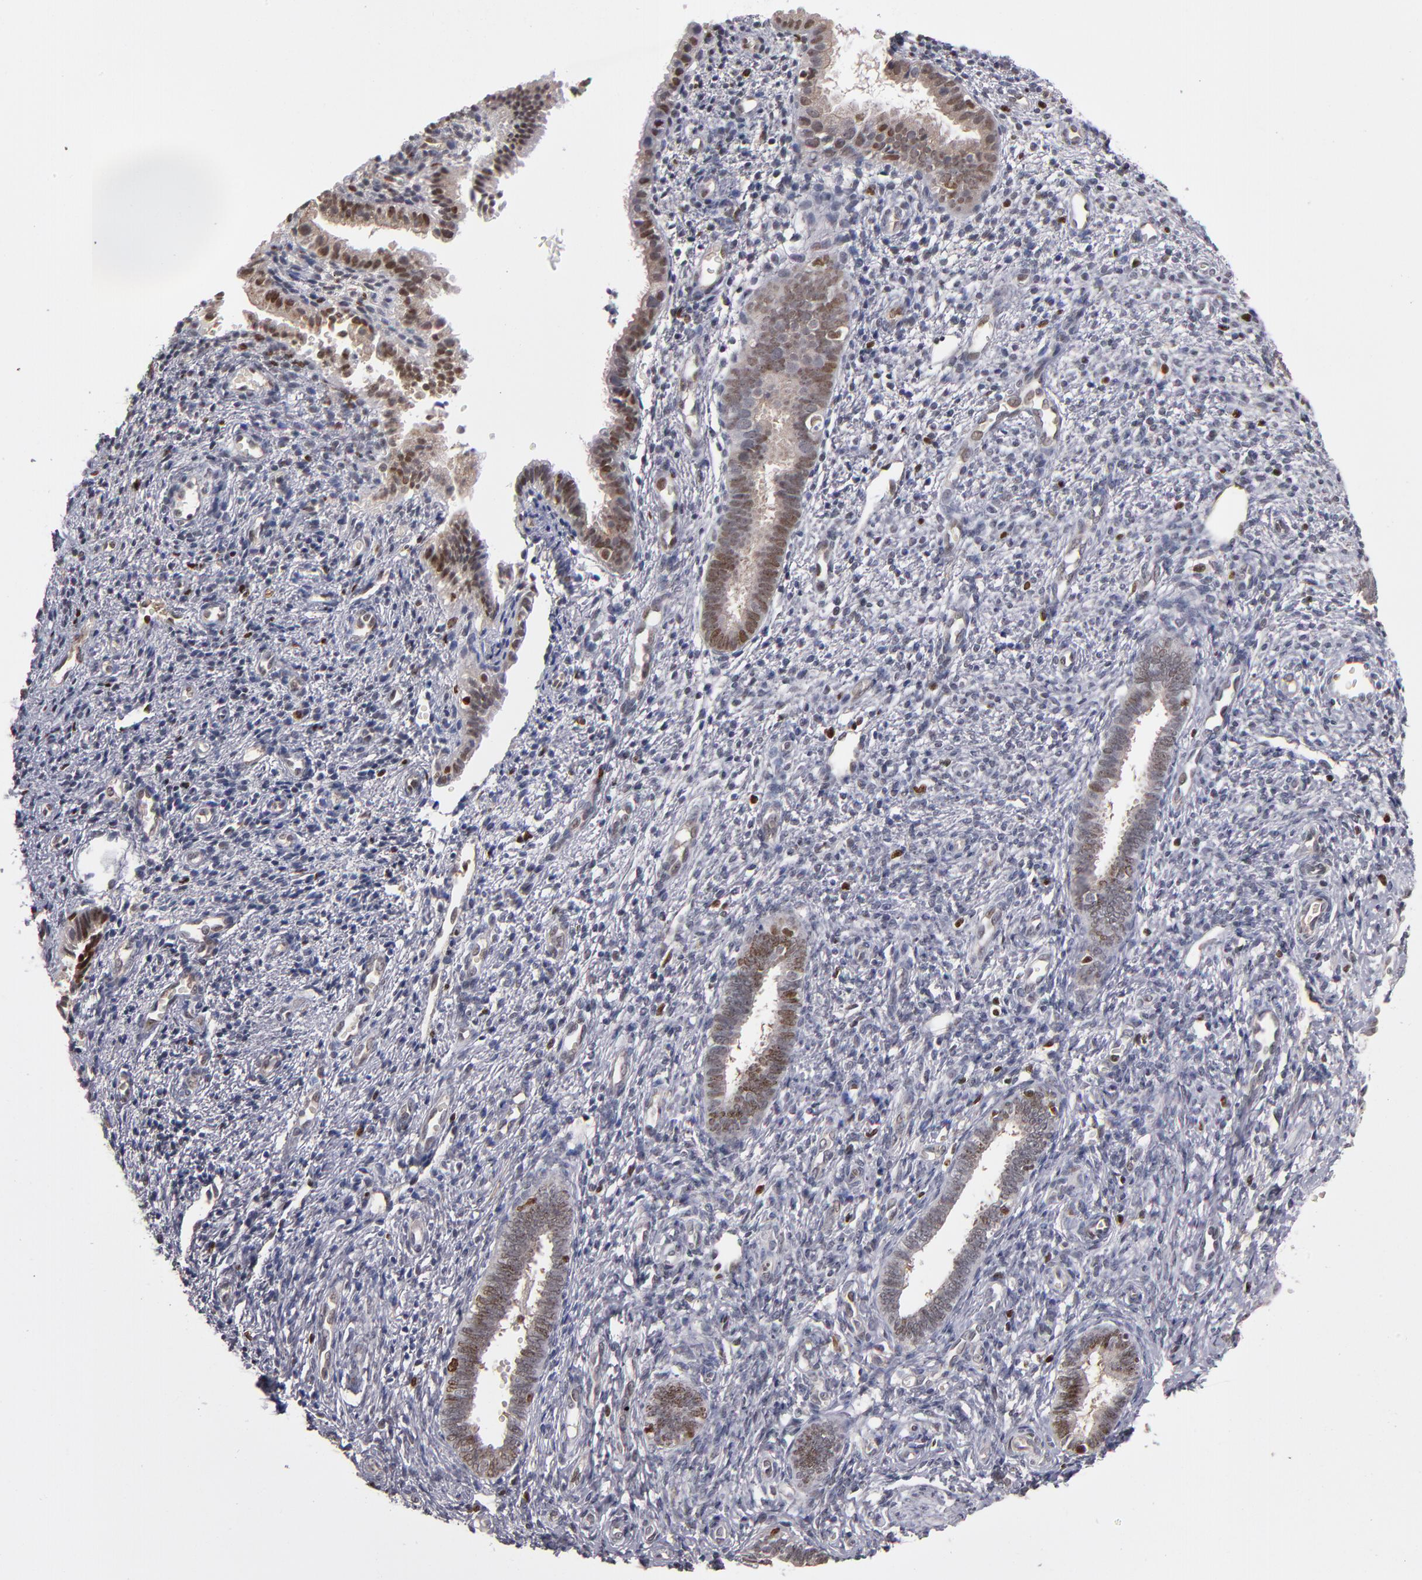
{"staining": {"intensity": "moderate", "quantity": "<25%", "location": "nuclear"}, "tissue": "endometrium", "cell_type": "Cells in endometrial stroma", "image_type": "normal", "snomed": [{"axis": "morphology", "description": "Normal tissue, NOS"}, {"axis": "topography", "description": "Endometrium"}], "caption": "Immunohistochemical staining of unremarkable human endometrium demonstrates moderate nuclear protein positivity in approximately <25% of cells in endometrial stroma. Nuclei are stained in blue.", "gene": "KDM6A", "patient": {"sex": "female", "age": 27}}